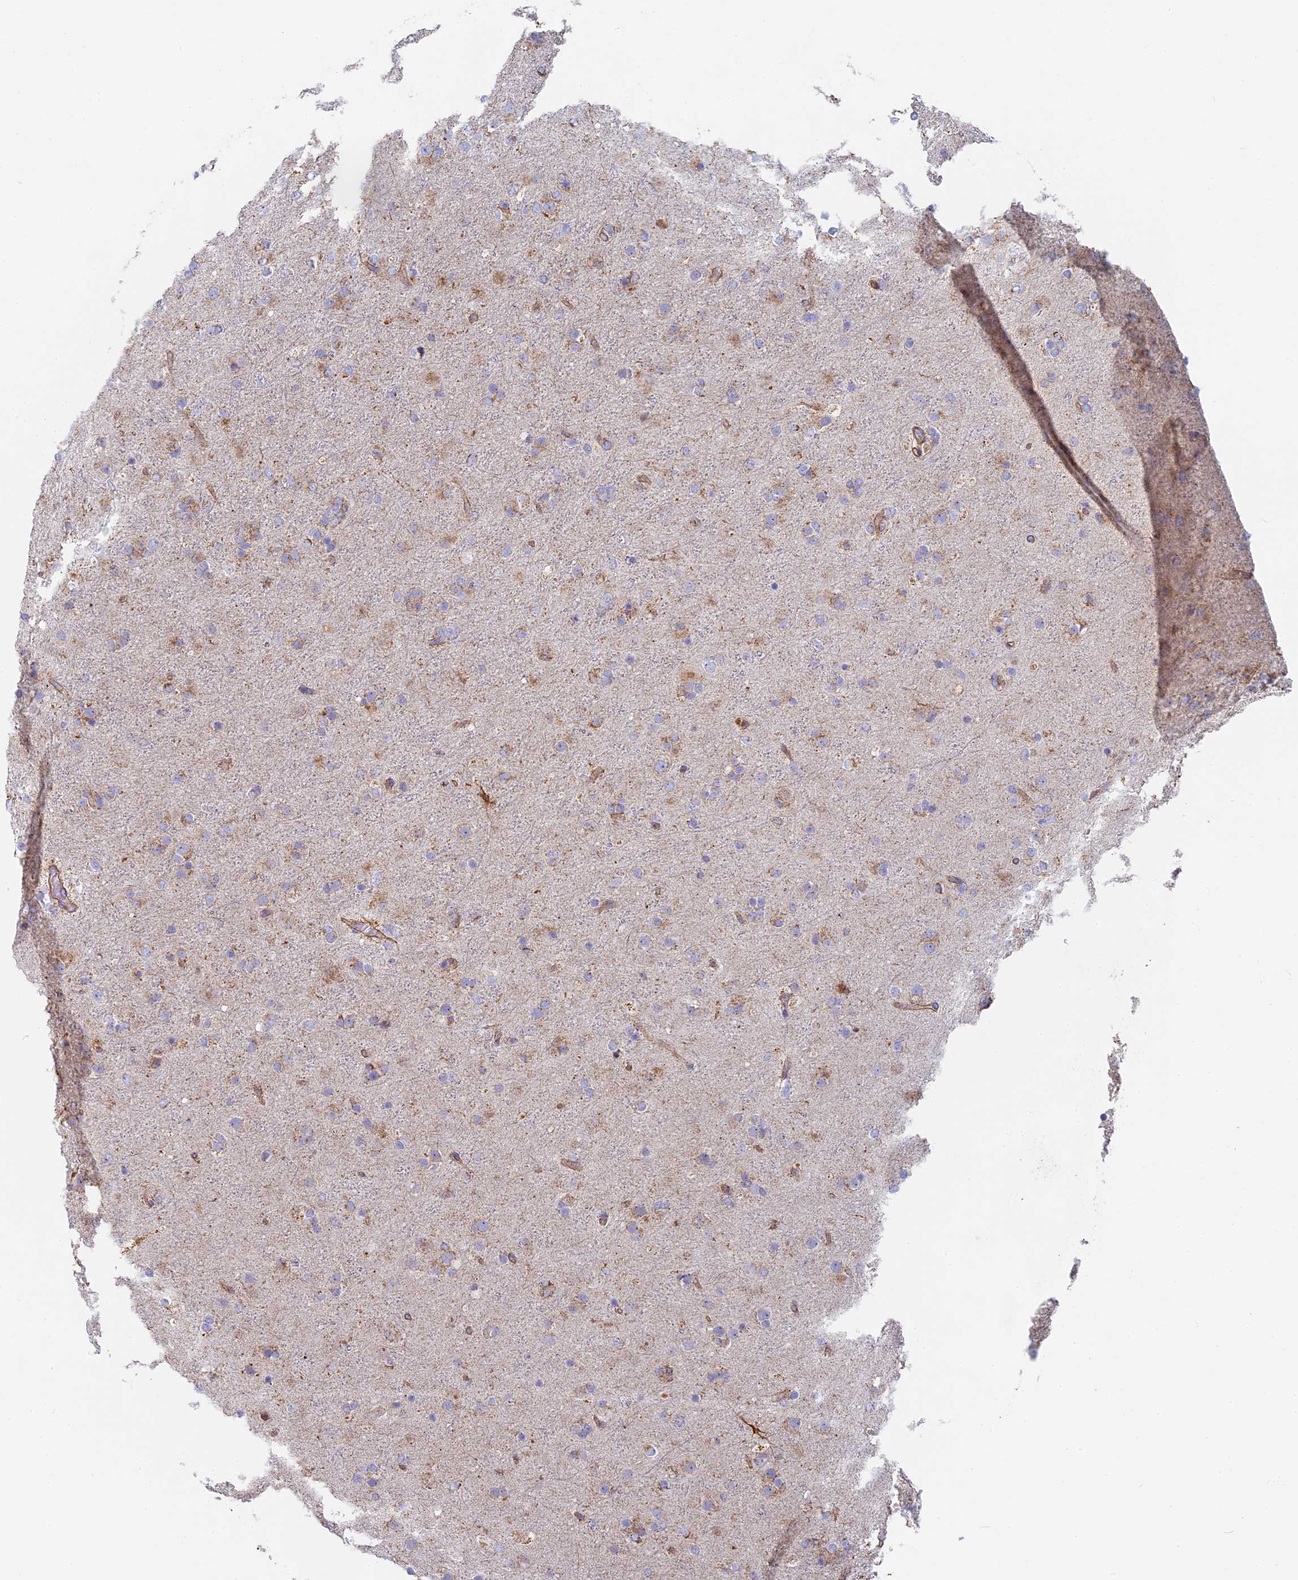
{"staining": {"intensity": "weak", "quantity": "<25%", "location": "cytoplasmic/membranous"}, "tissue": "glioma", "cell_type": "Tumor cells", "image_type": "cancer", "snomed": [{"axis": "morphology", "description": "Glioma, malignant, Low grade"}, {"axis": "topography", "description": "Brain"}], "caption": "IHC micrograph of human malignant glioma (low-grade) stained for a protein (brown), which displays no positivity in tumor cells.", "gene": "DDA1", "patient": {"sex": "male", "age": 65}}